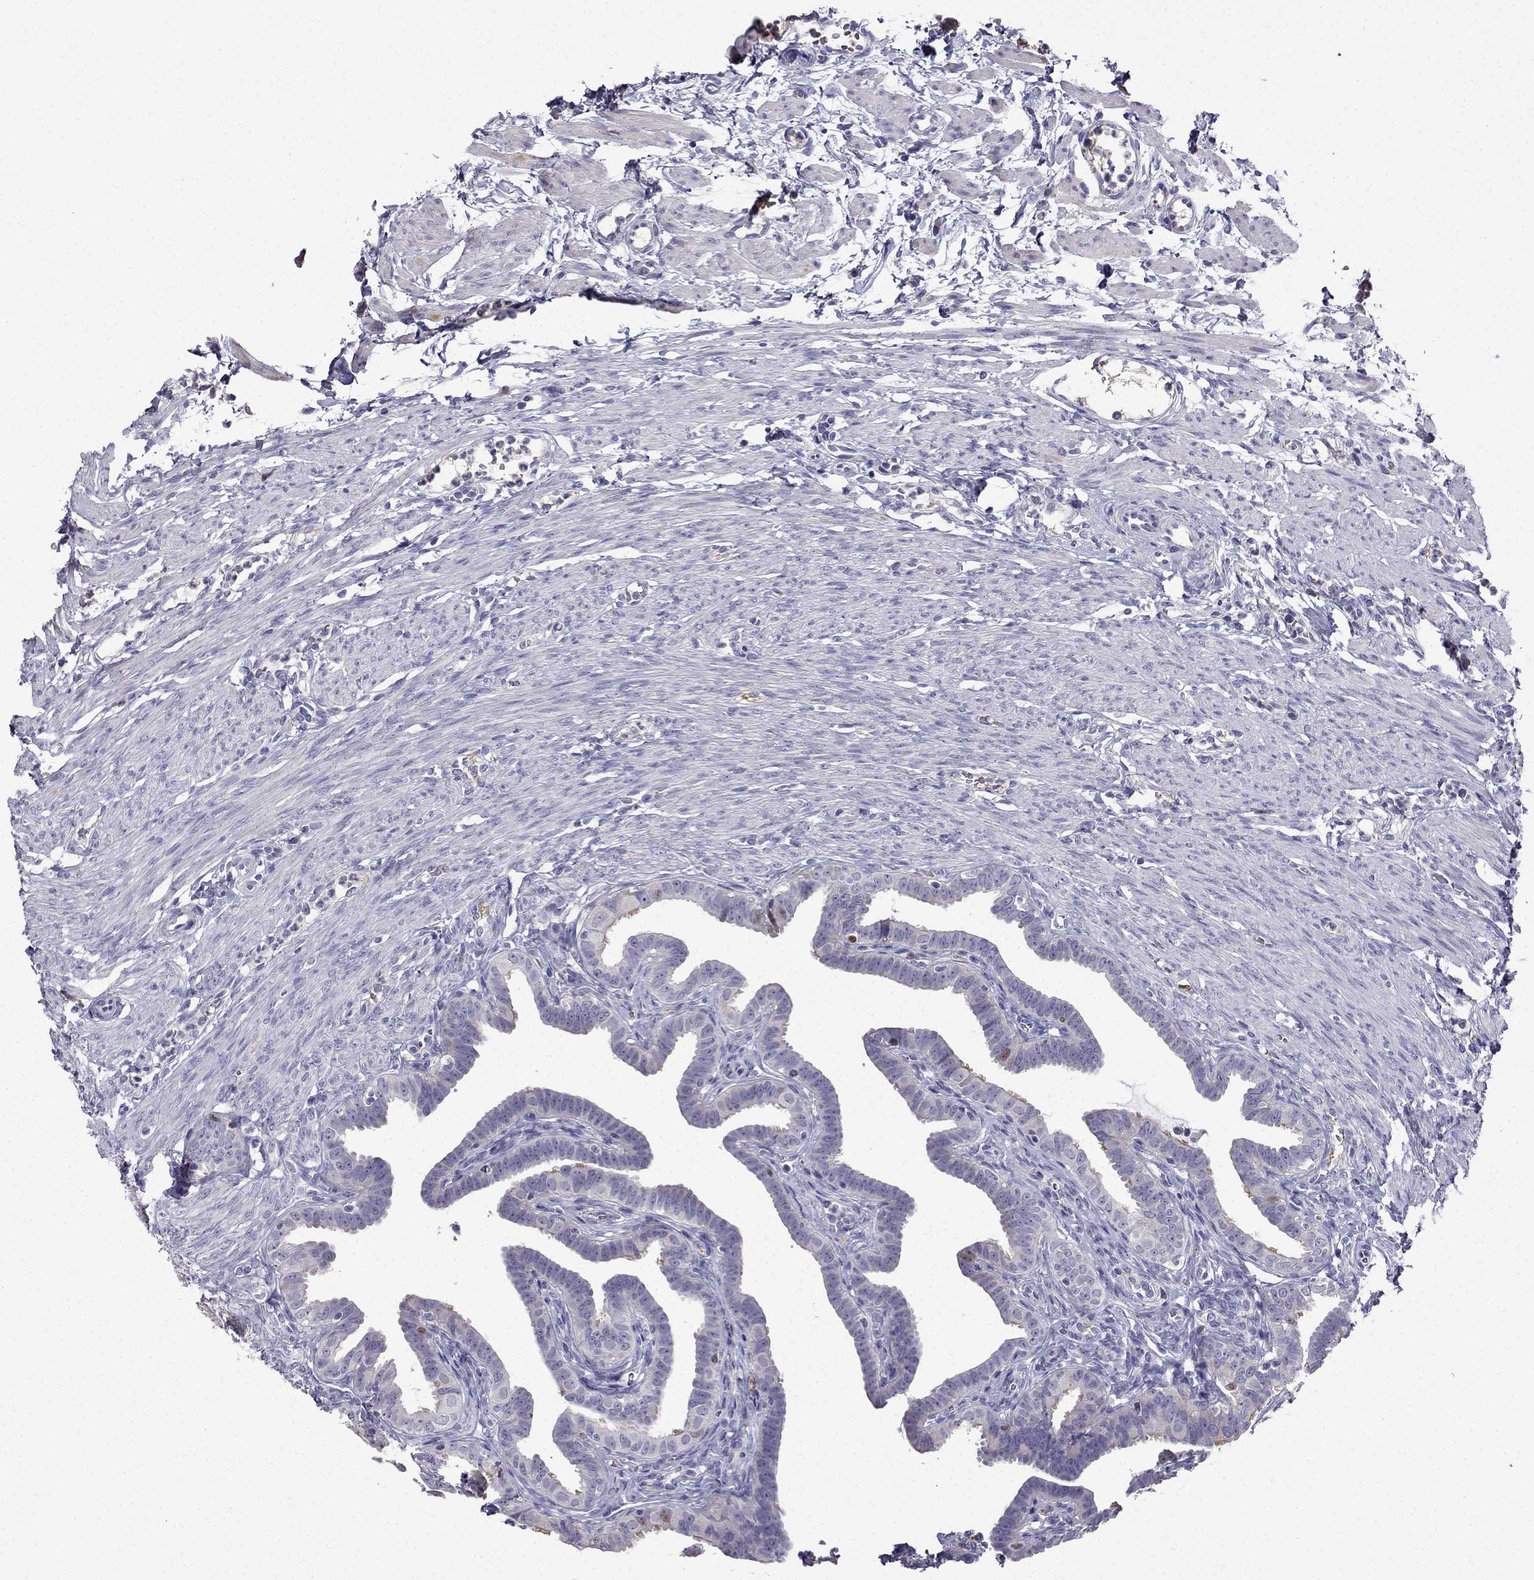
{"staining": {"intensity": "moderate", "quantity": "<25%", "location": "cytoplasmic/membranous"}, "tissue": "fallopian tube", "cell_type": "Glandular cells", "image_type": "normal", "snomed": [{"axis": "morphology", "description": "Normal tissue, NOS"}, {"axis": "topography", "description": "Fallopian tube"}, {"axis": "topography", "description": "Ovary"}], "caption": "Immunohistochemistry (IHC) of benign human fallopian tube reveals low levels of moderate cytoplasmic/membranous positivity in about <25% of glandular cells.", "gene": "UHRF1", "patient": {"sex": "female", "age": 33}}